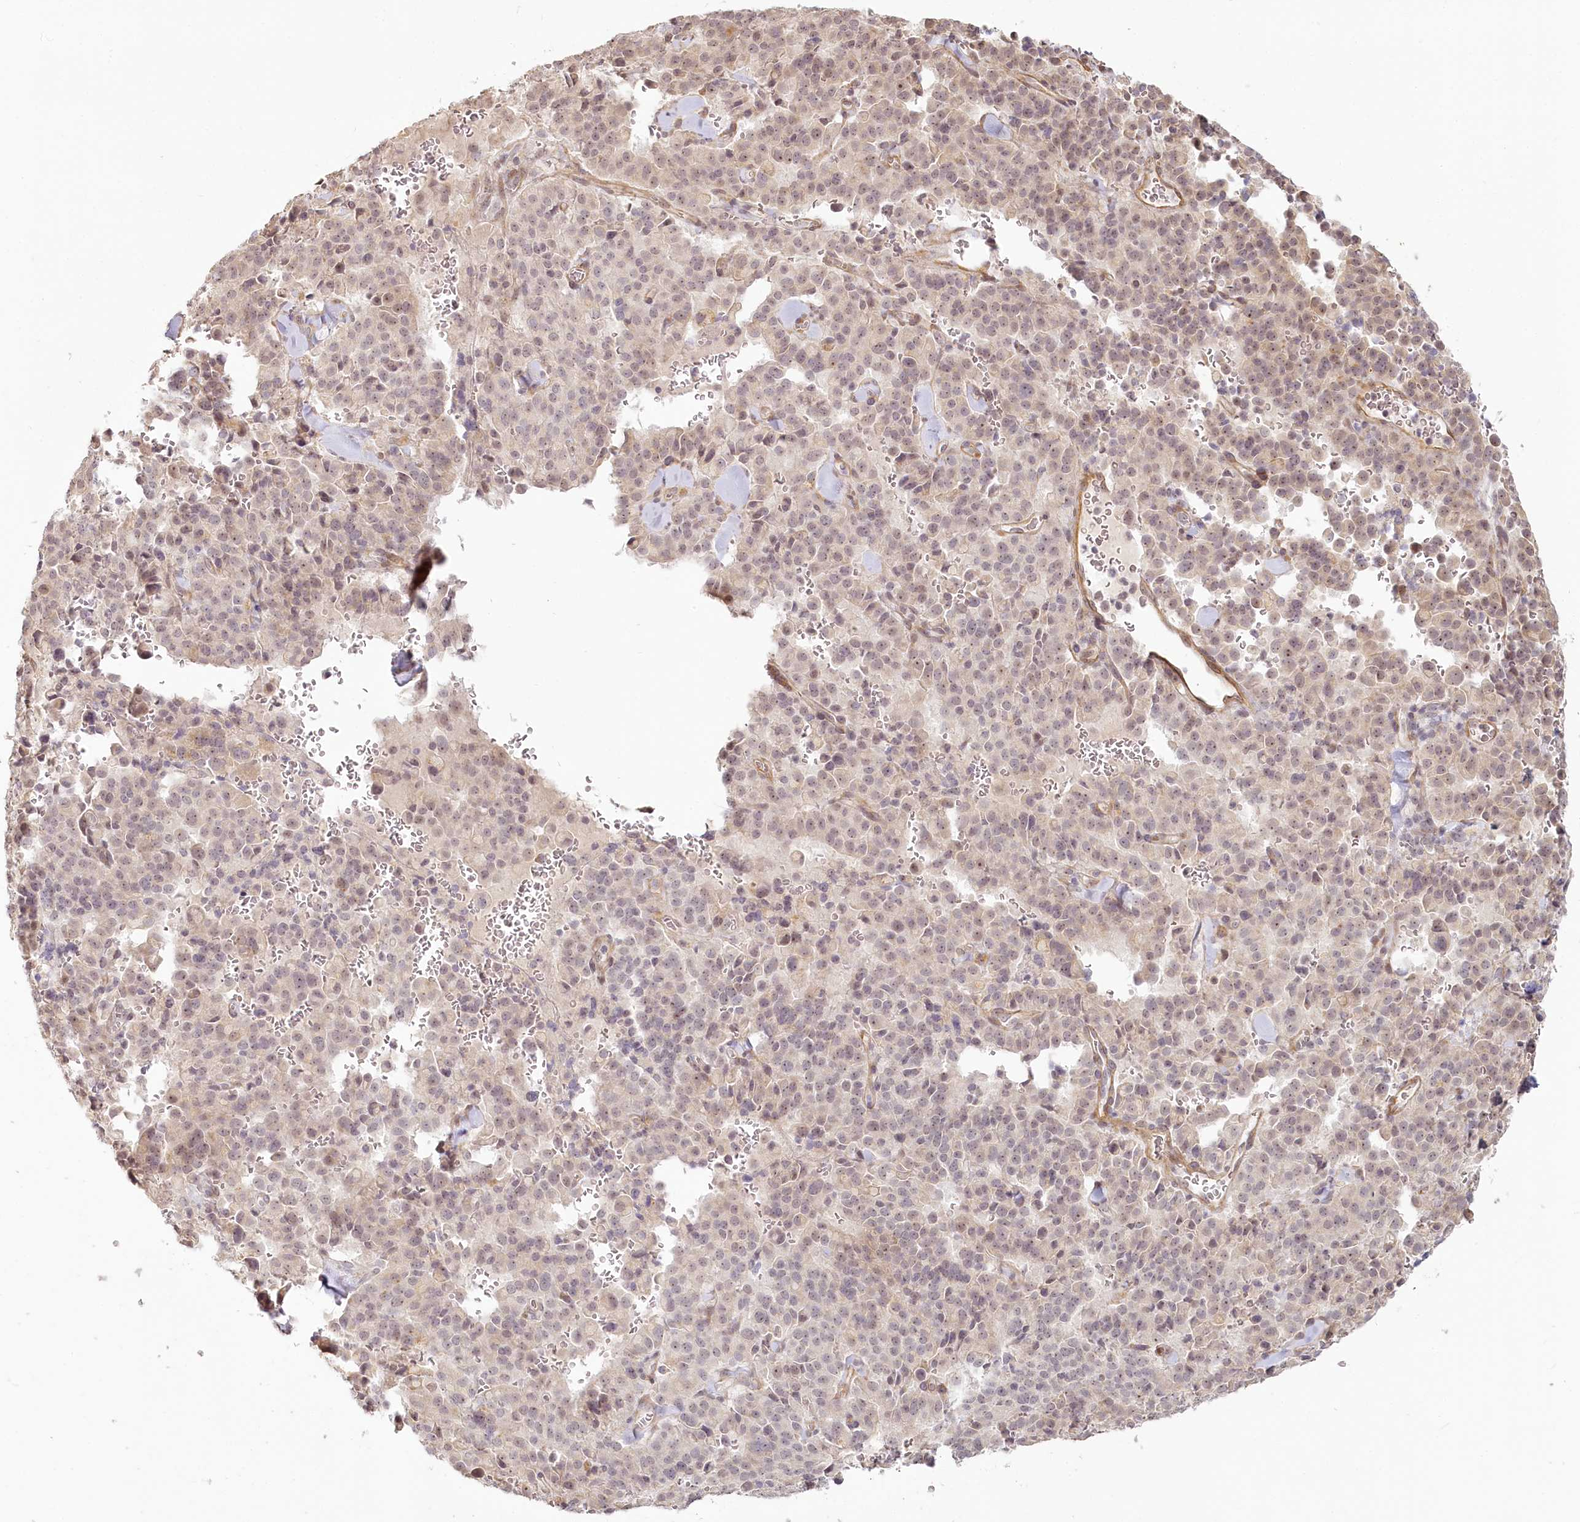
{"staining": {"intensity": "weak", "quantity": ">75%", "location": "nuclear"}, "tissue": "pancreatic cancer", "cell_type": "Tumor cells", "image_type": "cancer", "snomed": [{"axis": "morphology", "description": "Adenocarcinoma, NOS"}, {"axis": "topography", "description": "Pancreas"}], "caption": "The immunohistochemical stain highlights weak nuclear expression in tumor cells of pancreatic adenocarcinoma tissue. The staining is performed using DAB (3,3'-diaminobenzidine) brown chromogen to label protein expression. The nuclei are counter-stained blue using hematoxylin.", "gene": "EXOSC7", "patient": {"sex": "male", "age": 65}}